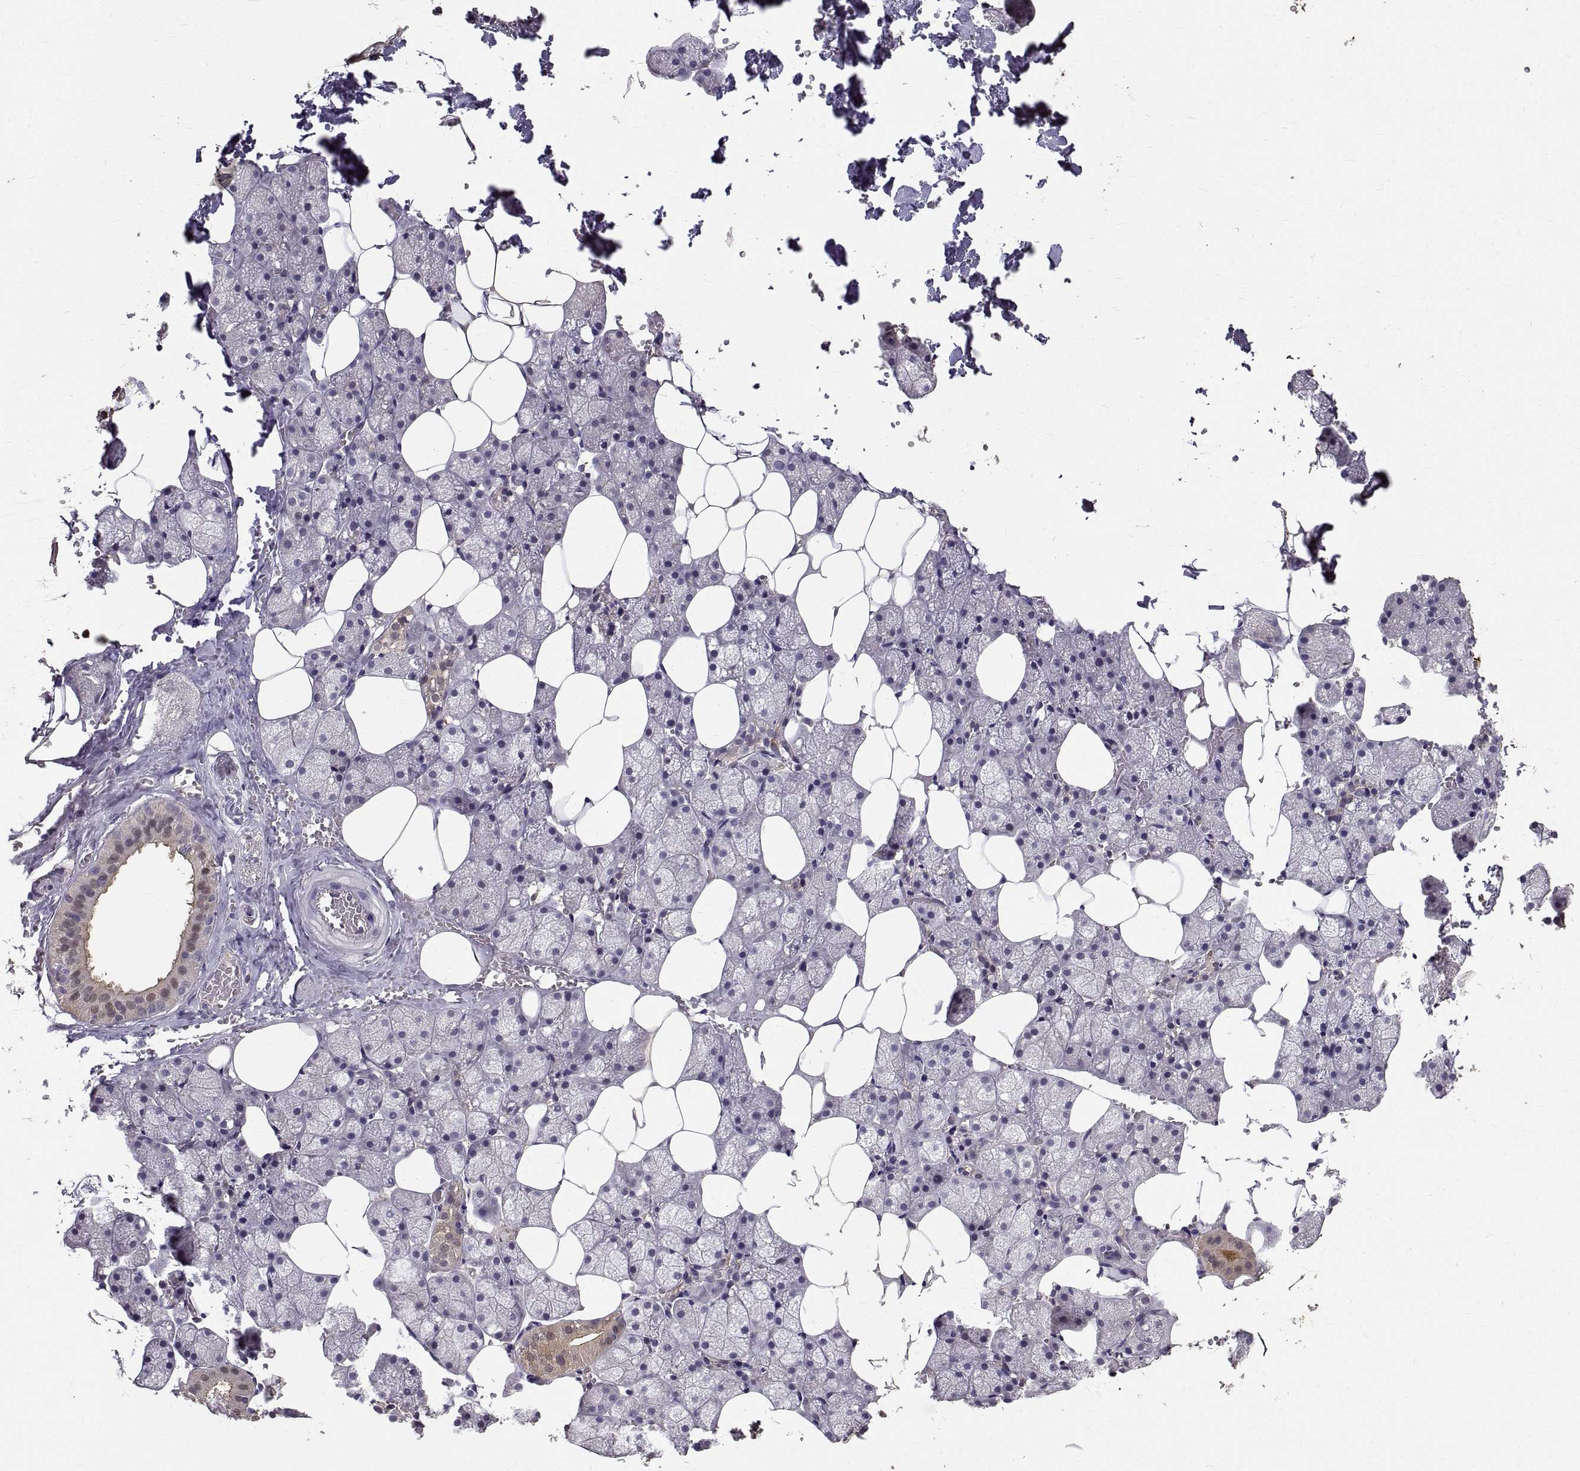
{"staining": {"intensity": "weak", "quantity": "<25%", "location": "cytoplasmic/membranous"}, "tissue": "salivary gland", "cell_type": "Glandular cells", "image_type": "normal", "snomed": [{"axis": "morphology", "description": "Normal tissue, NOS"}, {"axis": "topography", "description": "Salivary gland"}], "caption": "The IHC histopathology image has no significant positivity in glandular cells of salivary gland. (Immunohistochemistry (ihc), brightfield microscopy, high magnification).", "gene": "PEA15", "patient": {"sex": "male", "age": 38}}